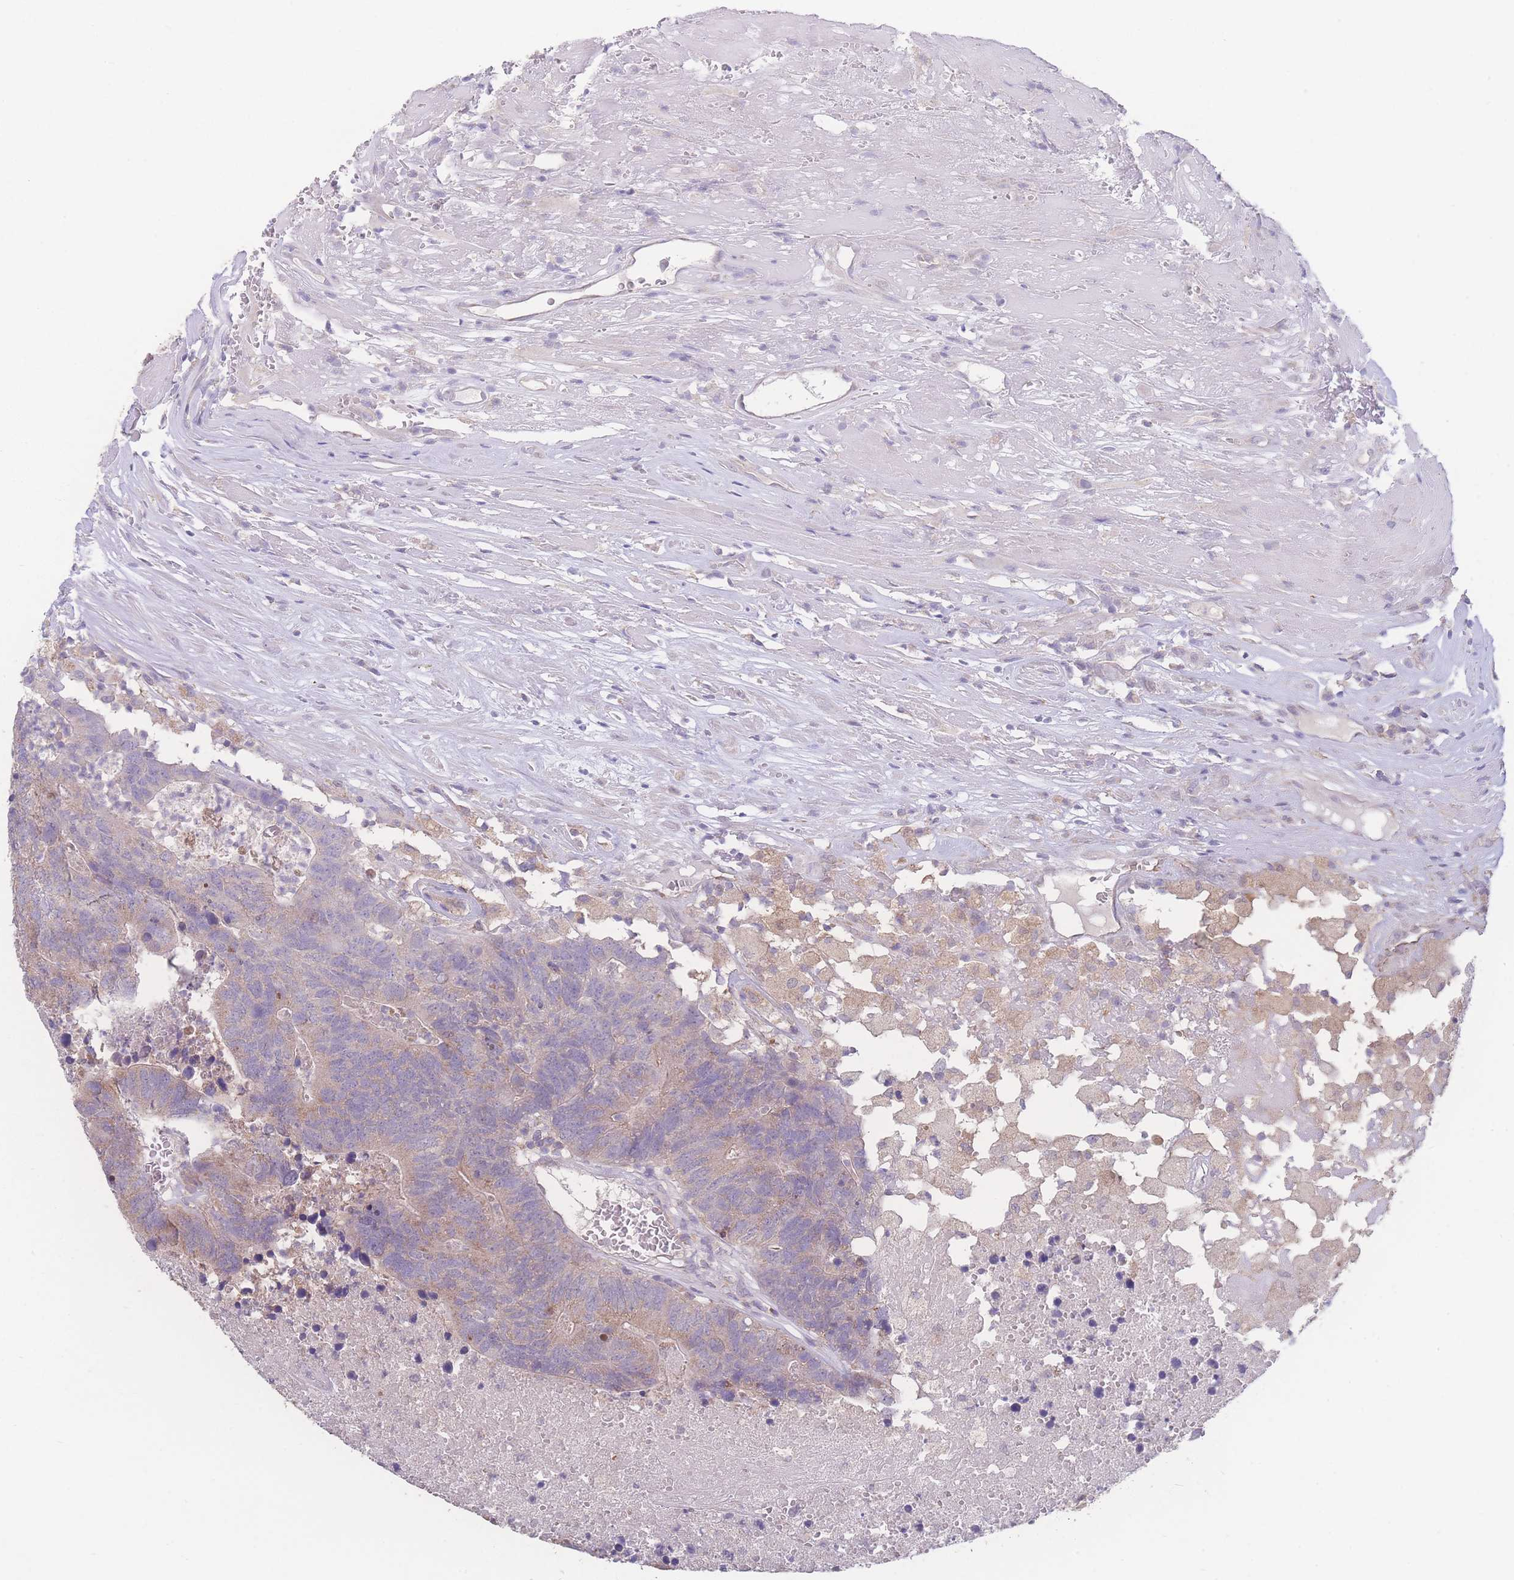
{"staining": {"intensity": "weak", "quantity": ">75%", "location": "cytoplasmic/membranous"}, "tissue": "colorectal cancer", "cell_type": "Tumor cells", "image_type": "cancer", "snomed": [{"axis": "morphology", "description": "Adenocarcinoma, NOS"}, {"axis": "topography", "description": "Colon"}], "caption": "An image of human colorectal adenocarcinoma stained for a protein exhibits weak cytoplasmic/membranous brown staining in tumor cells.", "gene": "GIPR", "patient": {"sex": "female", "age": 48}}